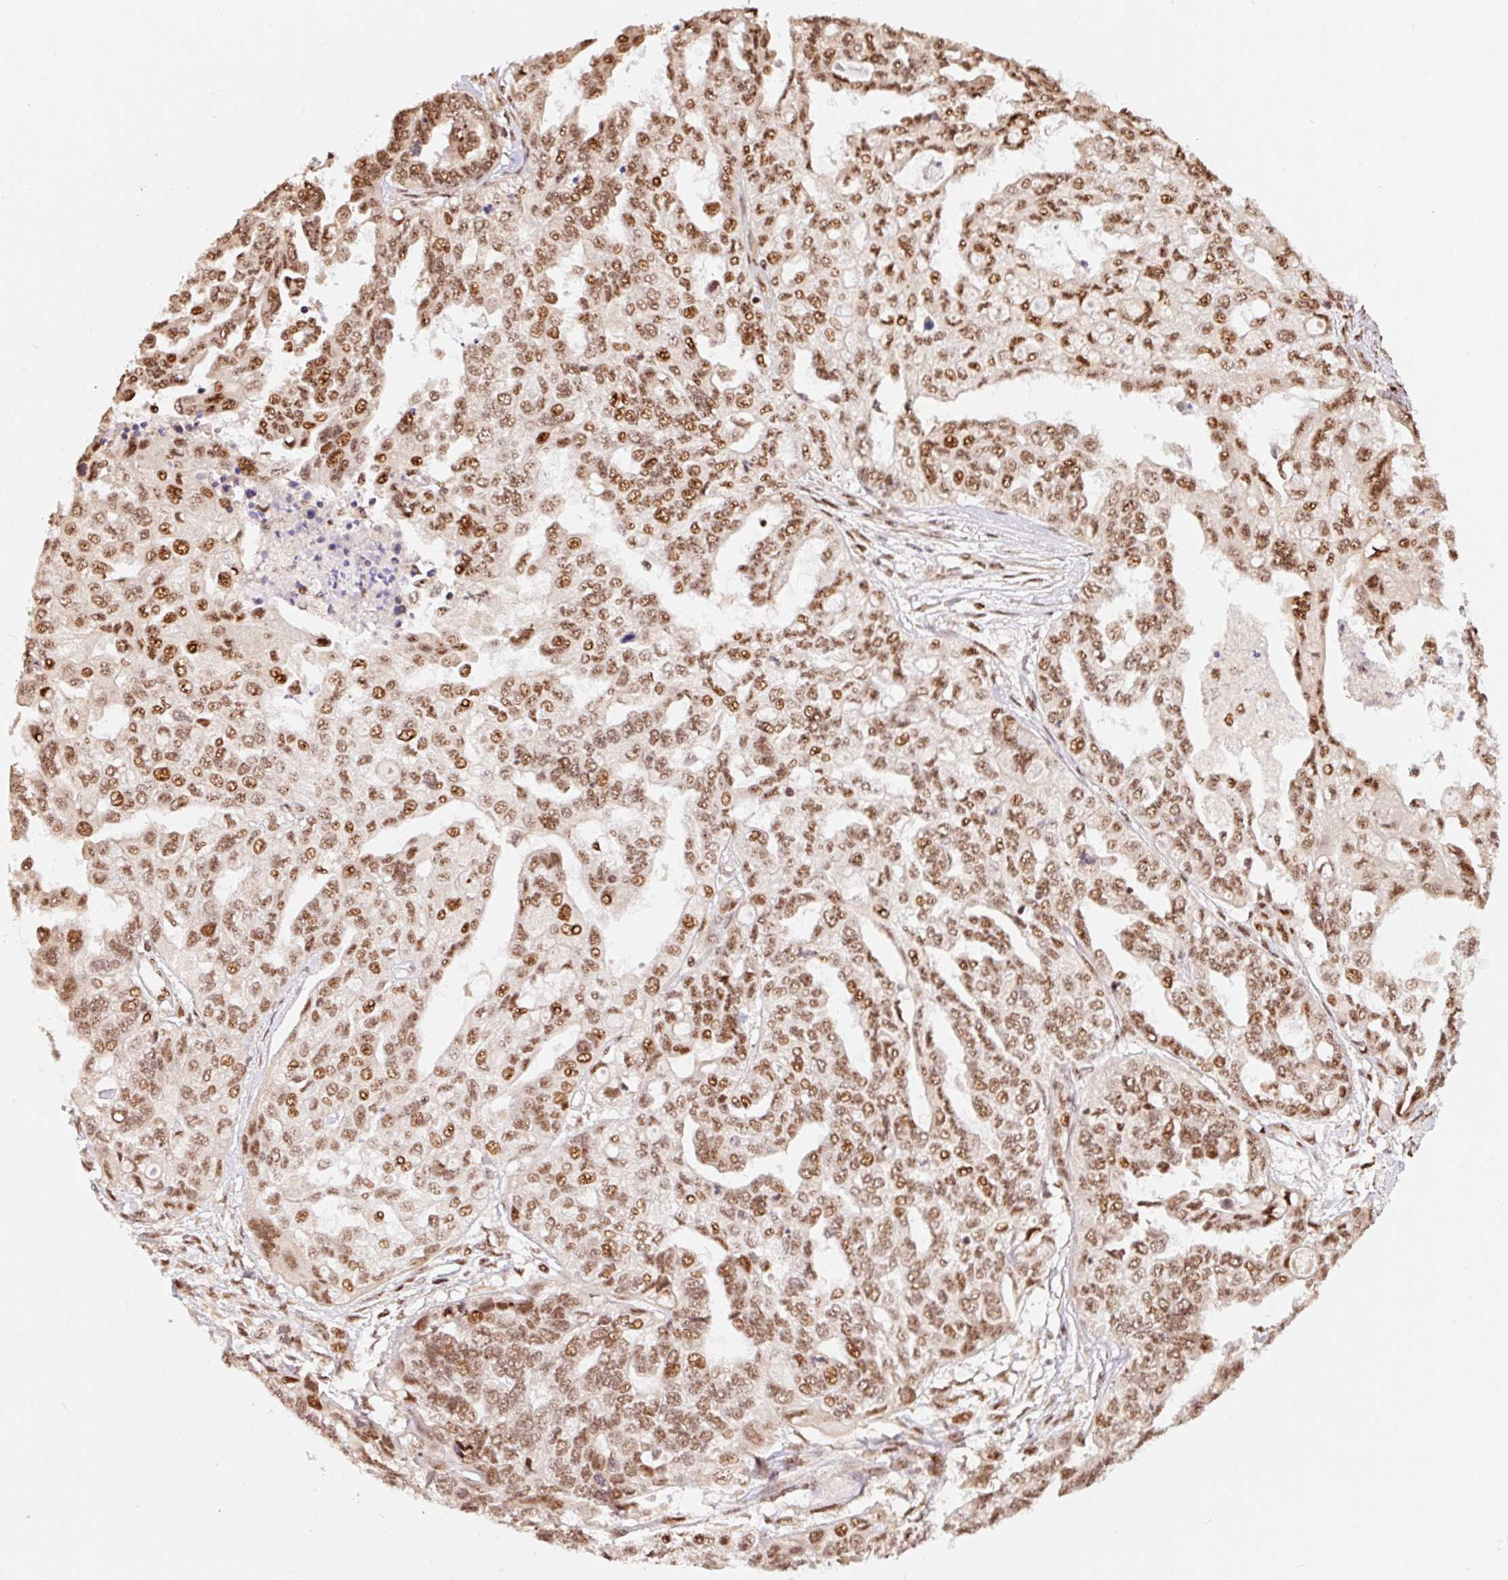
{"staining": {"intensity": "moderate", "quantity": ">75%", "location": "nuclear"}, "tissue": "ovarian cancer", "cell_type": "Tumor cells", "image_type": "cancer", "snomed": [{"axis": "morphology", "description": "Cystadenocarcinoma, serous, NOS"}, {"axis": "topography", "description": "Ovary"}], "caption": "Protein expression analysis of human ovarian serous cystadenocarcinoma reveals moderate nuclear expression in about >75% of tumor cells. (brown staining indicates protein expression, while blue staining denotes nuclei).", "gene": "INTS8", "patient": {"sex": "female", "age": 53}}